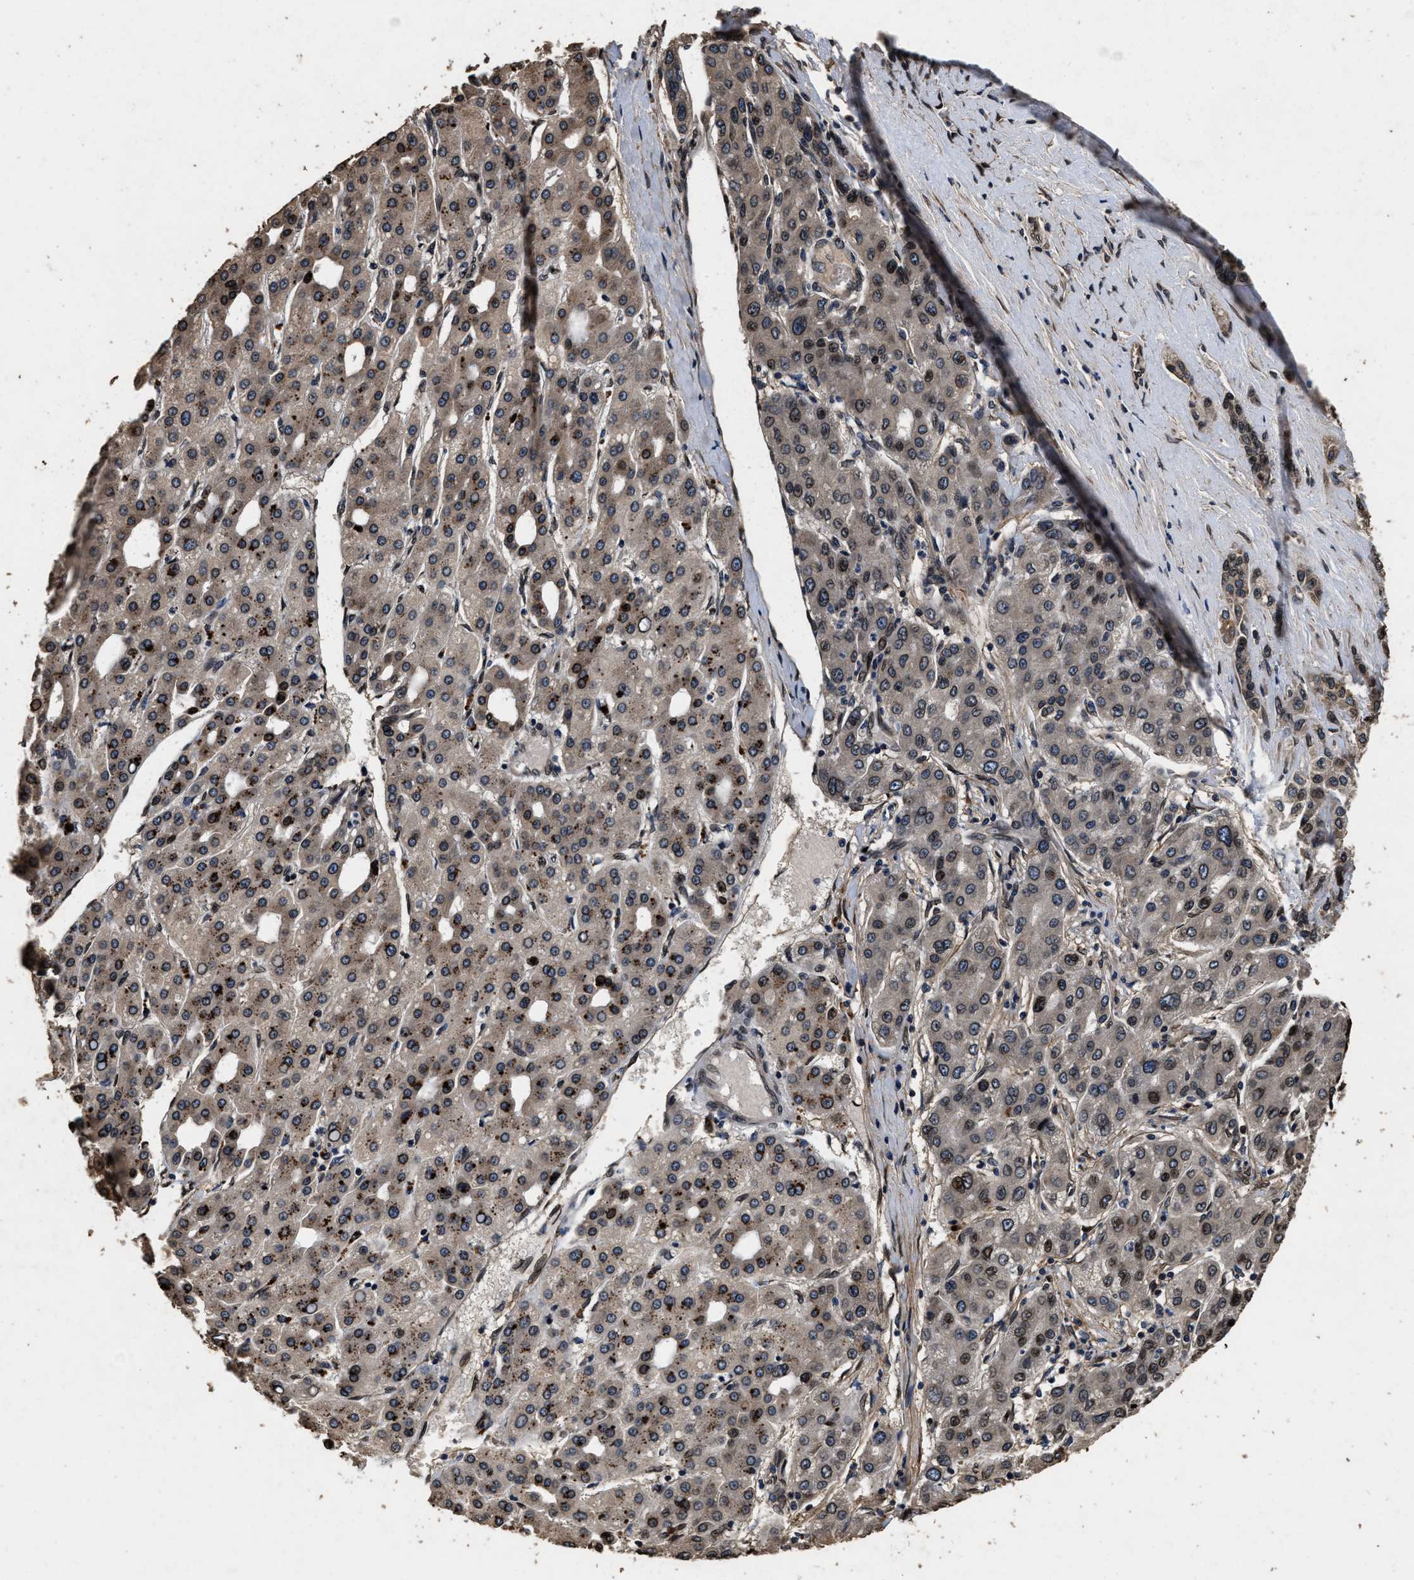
{"staining": {"intensity": "moderate", "quantity": "<25%", "location": "cytoplasmic/membranous,nuclear"}, "tissue": "liver cancer", "cell_type": "Tumor cells", "image_type": "cancer", "snomed": [{"axis": "morphology", "description": "Carcinoma, Hepatocellular, NOS"}, {"axis": "topography", "description": "Liver"}], "caption": "IHC histopathology image of neoplastic tissue: liver hepatocellular carcinoma stained using immunohistochemistry reveals low levels of moderate protein expression localized specifically in the cytoplasmic/membranous and nuclear of tumor cells, appearing as a cytoplasmic/membranous and nuclear brown color.", "gene": "ACCS", "patient": {"sex": "male", "age": 65}}